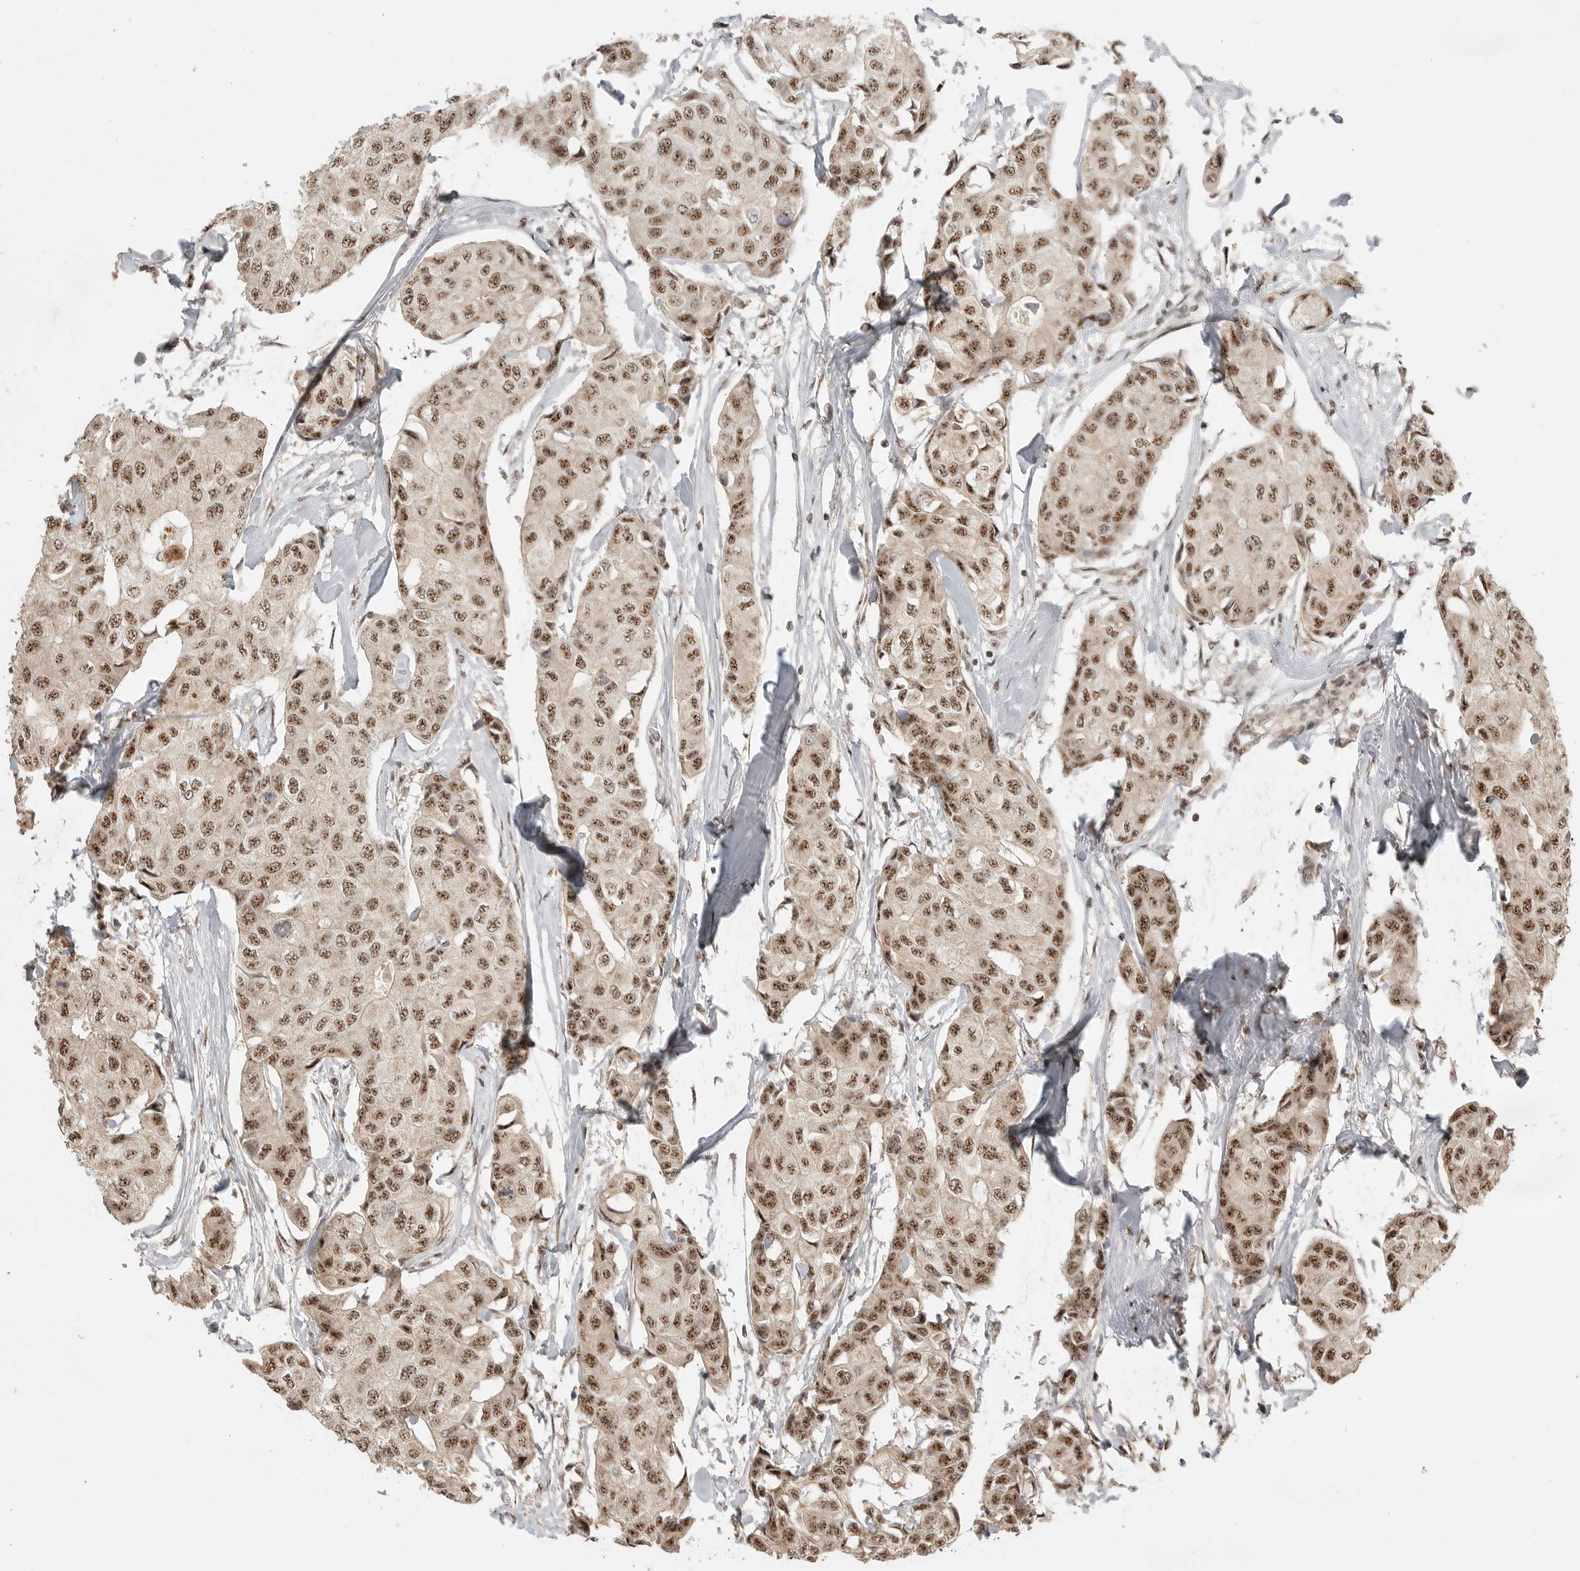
{"staining": {"intensity": "strong", "quantity": ">75%", "location": "nuclear"}, "tissue": "breast cancer", "cell_type": "Tumor cells", "image_type": "cancer", "snomed": [{"axis": "morphology", "description": "Duct carcinoma"}, {"axis": "topography", "description": "Breast"}], "caption": "A micrograph of human breast cancer (intraductal carcinoma) stained for a protein demonstrates strong nuclear brown staining in tumor cells.", "gene": "POMP", "patient": {"sex": "female", "age": 80}}